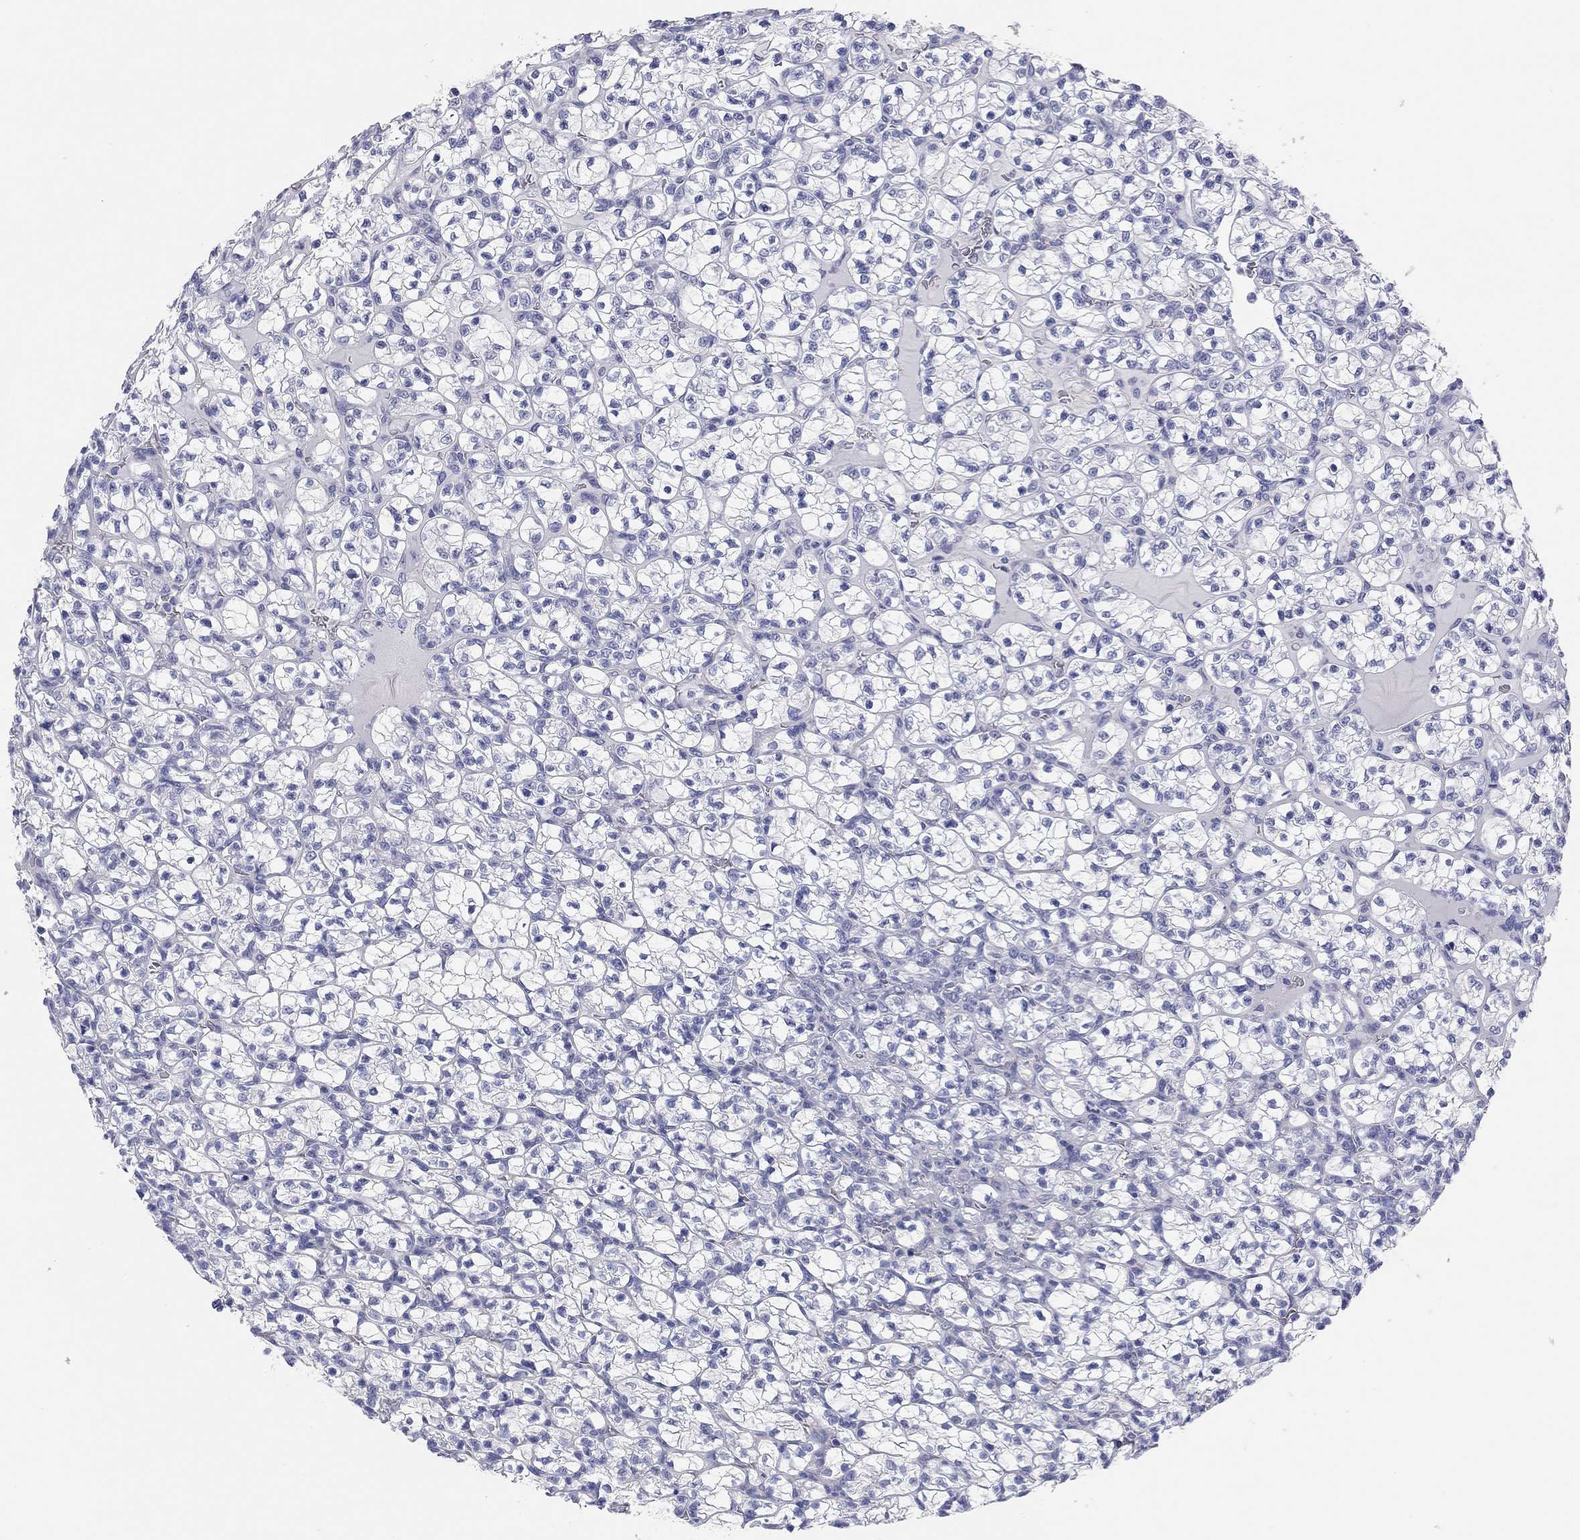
{"staining": {"intensity": "negative", "quantity": "none", "location": "none"}, "tissue": "renal cancer", "cell_type": "Tumor cells", "image_type": "cancer", "snomed": [{"axis": "morphology", "description": "Adenocarcinoma, NOS"}, {"axis": "topography", "description": "Kidney"}], "caption": "Protein analysis of renal cancer (adenocarcinoma) reveals no significant expression in tumor cells.", "gene": "TMEM221", "patient": {"sex": "female", "age": 89}}